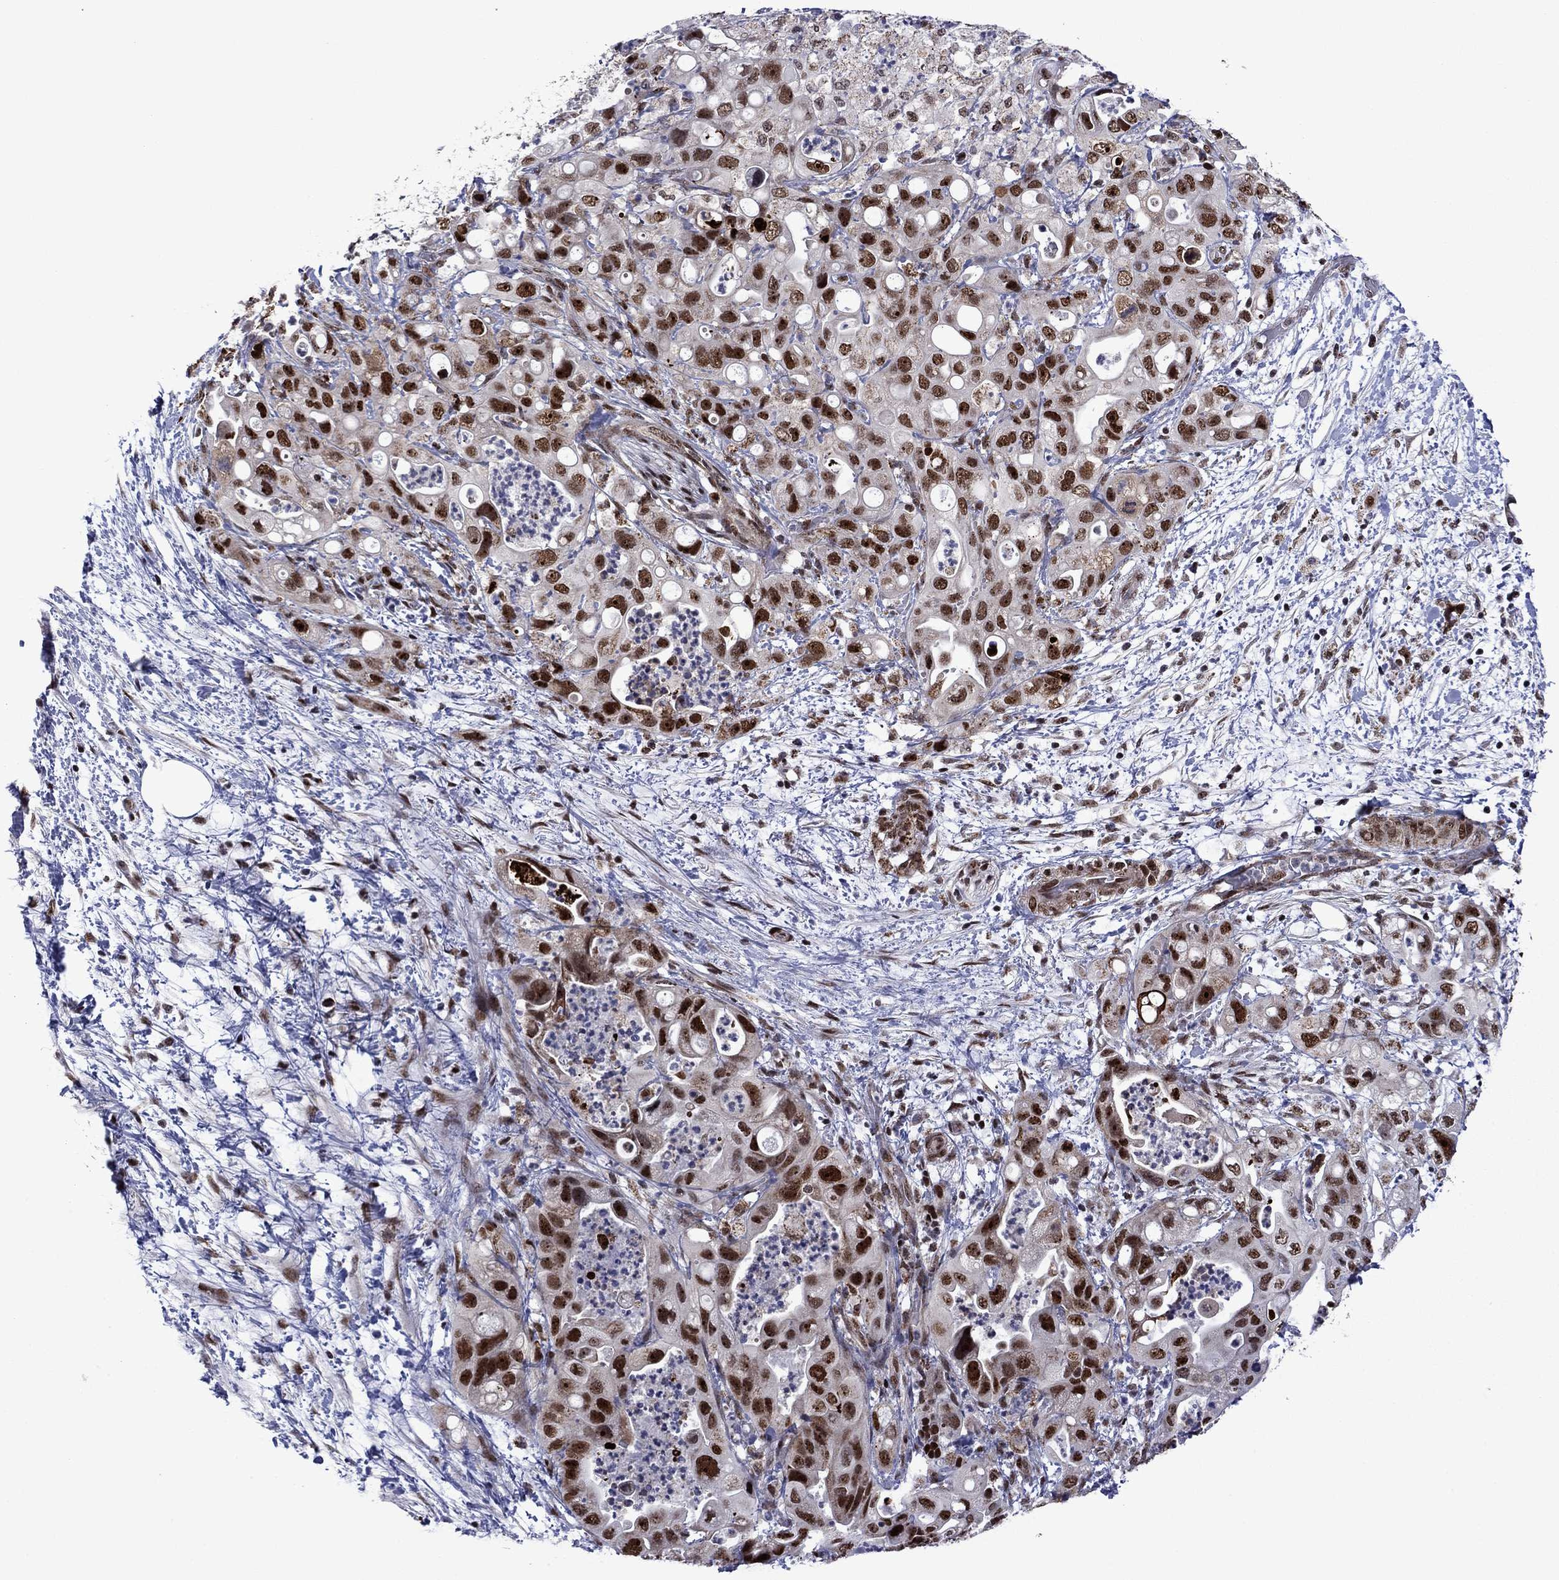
{"staining": {"intensity": "strong", "quantity": ">75%", "location": "nuclear"}, "tissue": "pancreatic cancer", "cell_type": "Tumor cells", "image_type": "cancer", "snomed": [{"axis": "morphology", "description": "Adenocarcinoma, NOS"}, {"axis": "topography", "description": "Pancreas"}], "caption": "Pancreatic cancer (adenocarcinoma) stained for a protein (brown) reveals strong nuclear positive positivity in approximately >75% of tumor cells.", "gene": "SURF2", "patient": {"sex": "female", "age": 72}}